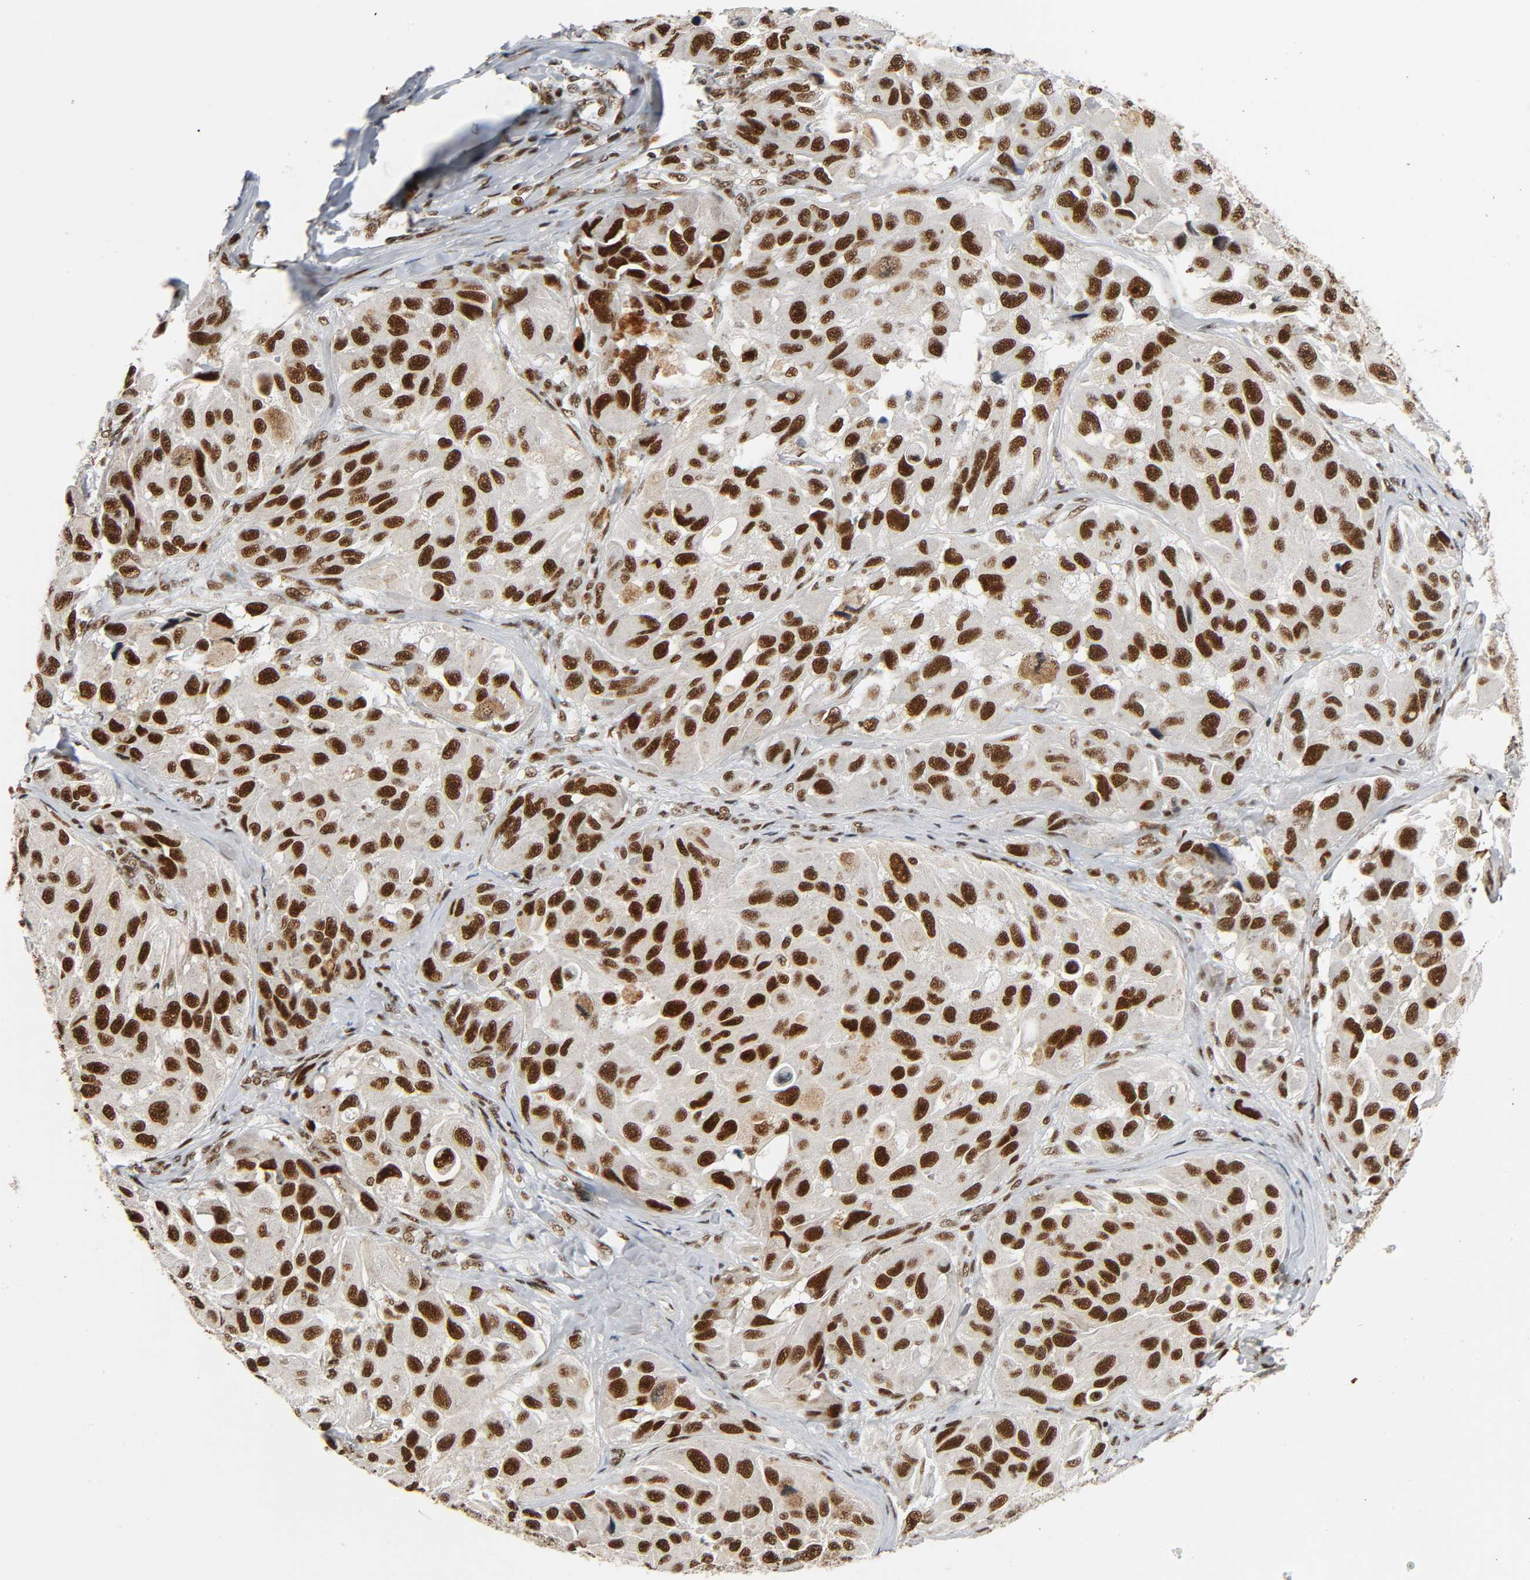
{"staining": {"intensity": "strong", "quantity": ">75%", "location": "nuclear"}, "tissue": "melanoma", "cell_type": "Tumor cells", "image_type": "cancer", "snomed": [{"axis": "morphology", "description": "Malignant melanoma, NOS"}, {"axis": "topography", "description": "Skin"}], "caption": "Immunohistochemical staining of malignant melanoma shows high levels of strong nuclear protein expression in about >75% of tumor cells.", "gene": "CDK9", "patient": {"sex": "female", "age": 73}}